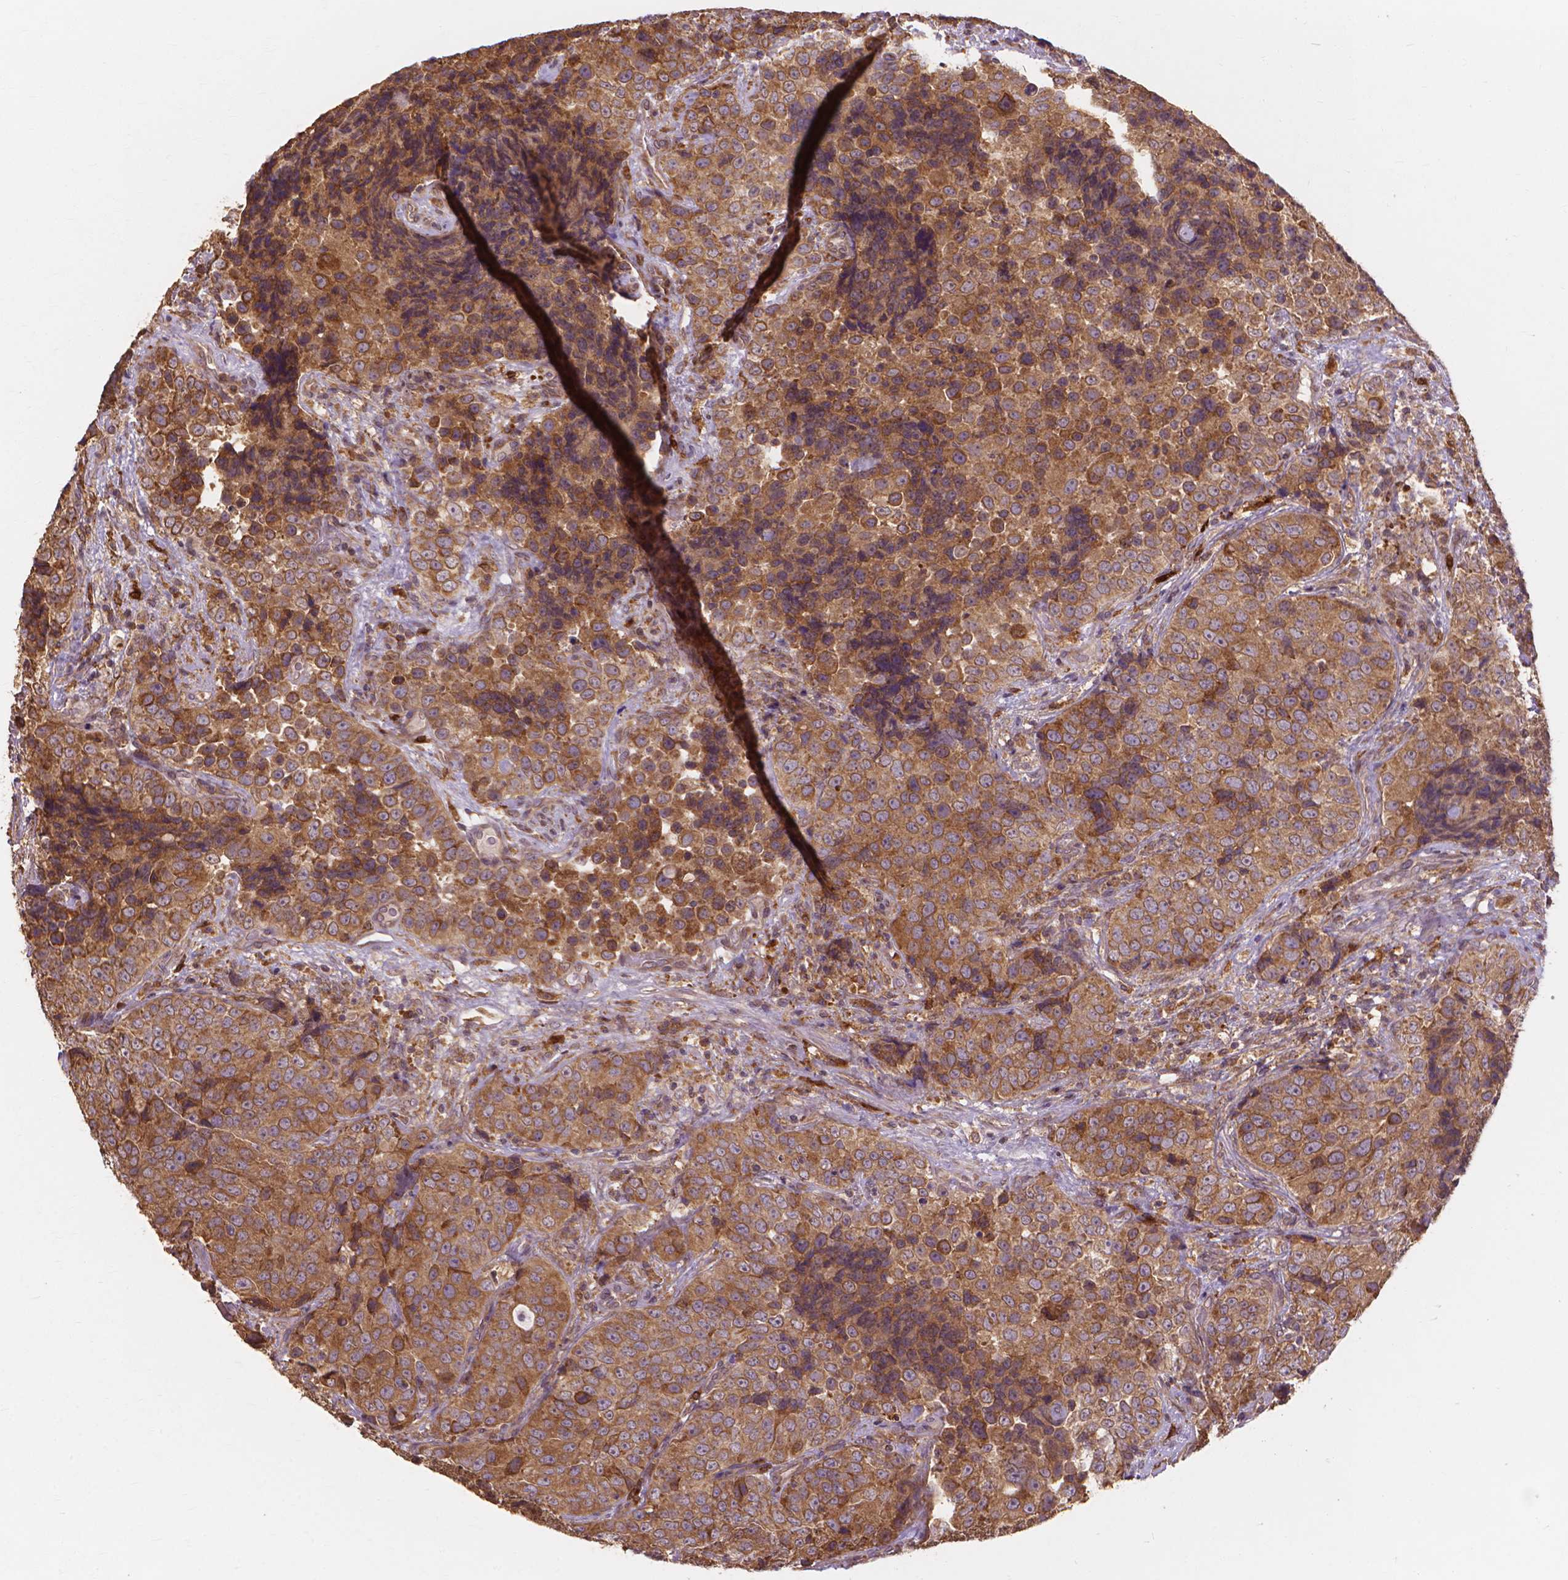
{"staining": {"intensity": "moderate", "quantity": ">75%", "location": "cytoplasmic/membranous"}, "tissue": "urothelial cancer", "cell_type": "Tumor cells", "image_type": "cancer", "snomed": [{"axis": "morphology", "description": "Urothelial carcinoma, NOS"}, {"axis": "topography", "description": "Urinary bladder"}], "caption": "Human transitional cell carcinoma stained with a brown dye demonstrates moderate cytoplasmic/membranous positive positivity in about >75% of tumor cells.", "gene": "TAB2", "patient": {"sex": "male", "age": 52}}